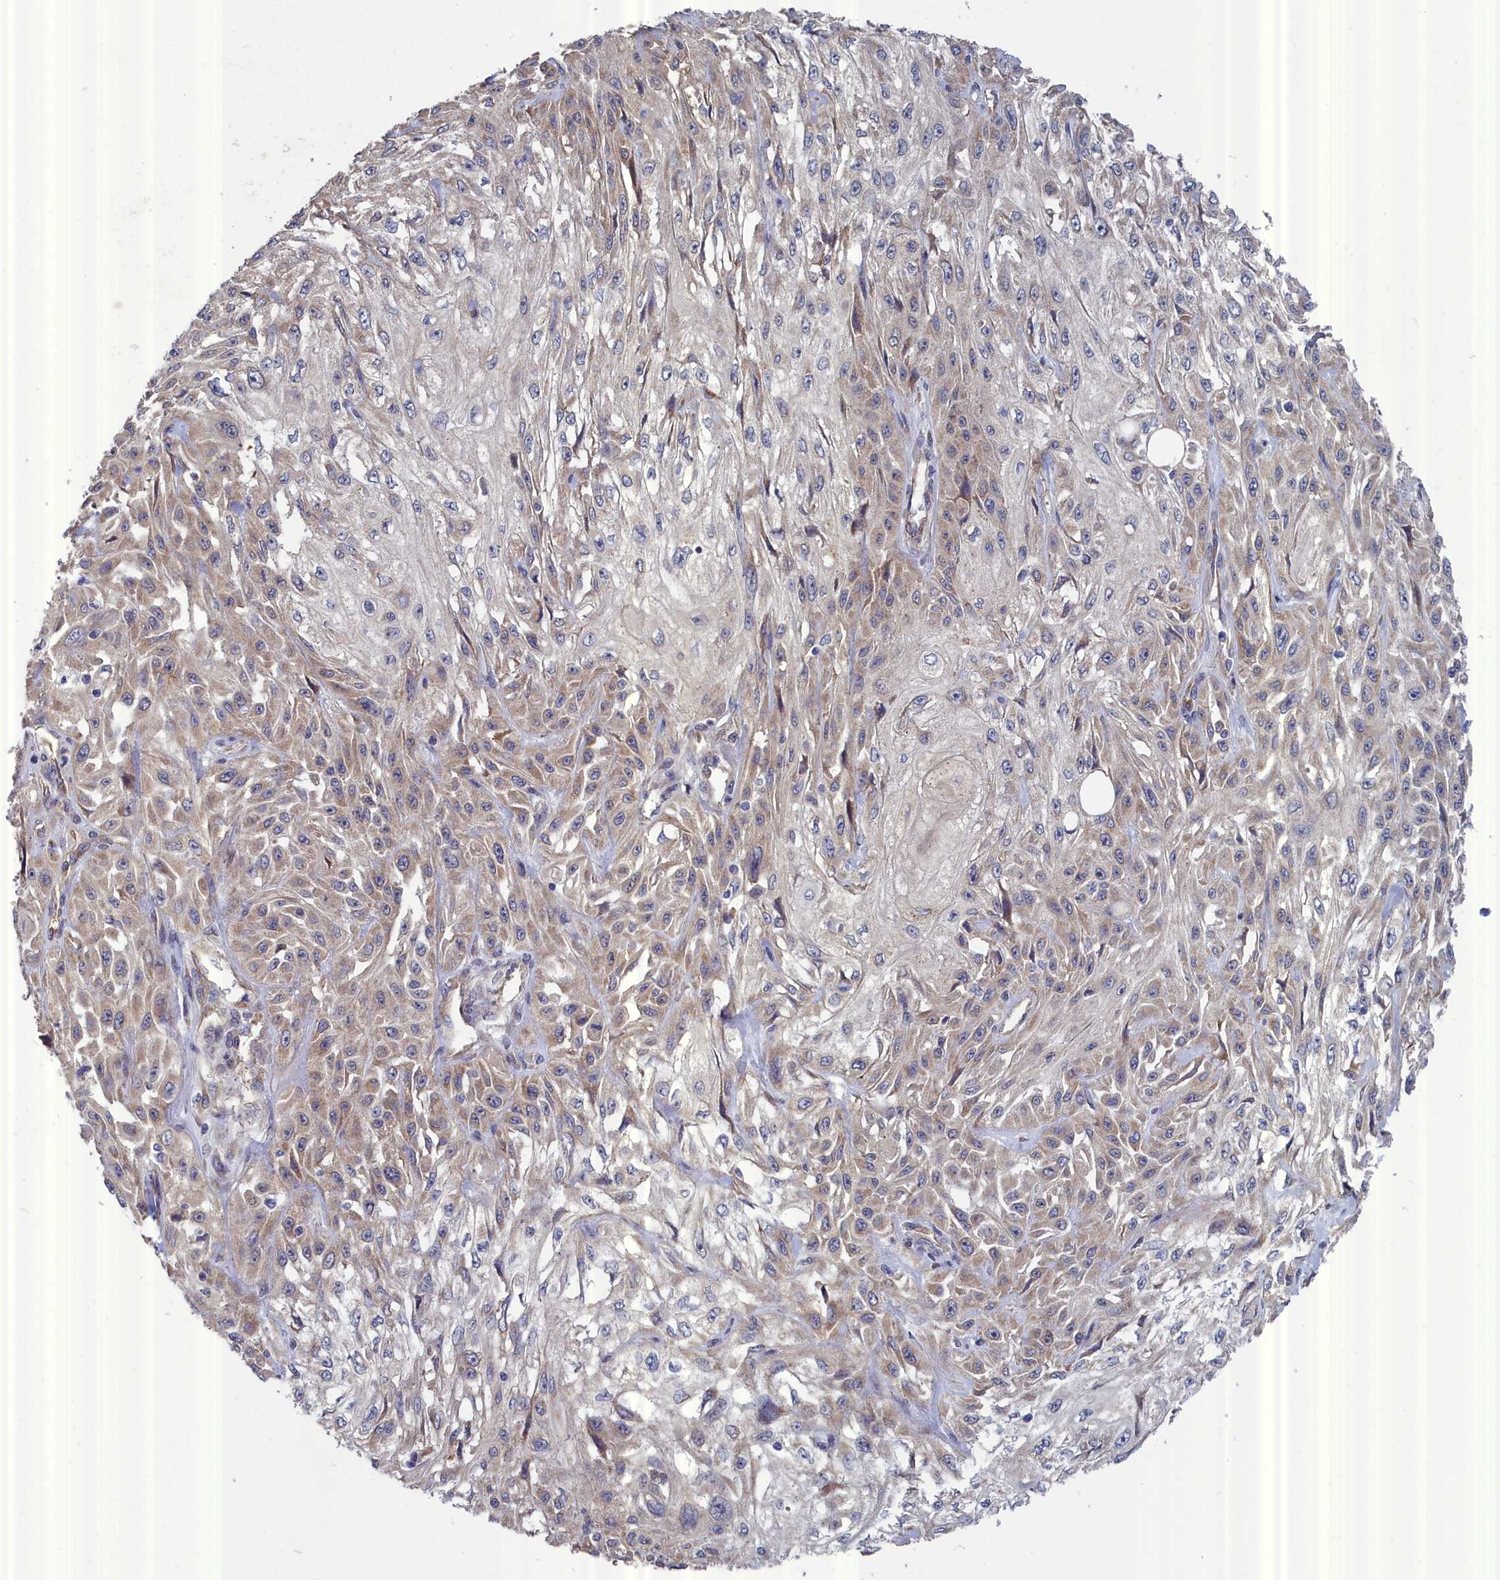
{"staining": {"intensity": "weak", "quantity": "<25%", "location": "cytoplasmic/membranous"}, "tissue": "skin cancer", "cell_type": "Tumor cells", "image_type": "cancer", "snomed": [{"axis": "morphology", "description": "Squamous cell carcinoma, NOS"}, {"axis": "morphology", "description": "Squamous cell carcinoma, metastatic, NOS"}, {"axis": "topography", "description": "Skin"}, {"axis": "topography", "description": "Lymph node"}], "caption": "The photomicrograph displays no significant positivity in tumor cells of skin metastatic squamous cell carcinoma. (Stains: DAB (3,3'-diaminobenzidine) immunohistochemistry with hematoxylin counter stain, Microscopy: brightfield microscopy at high magnification).", "gene": "RDX", "patient": {"sex": "male", "age": 75}}